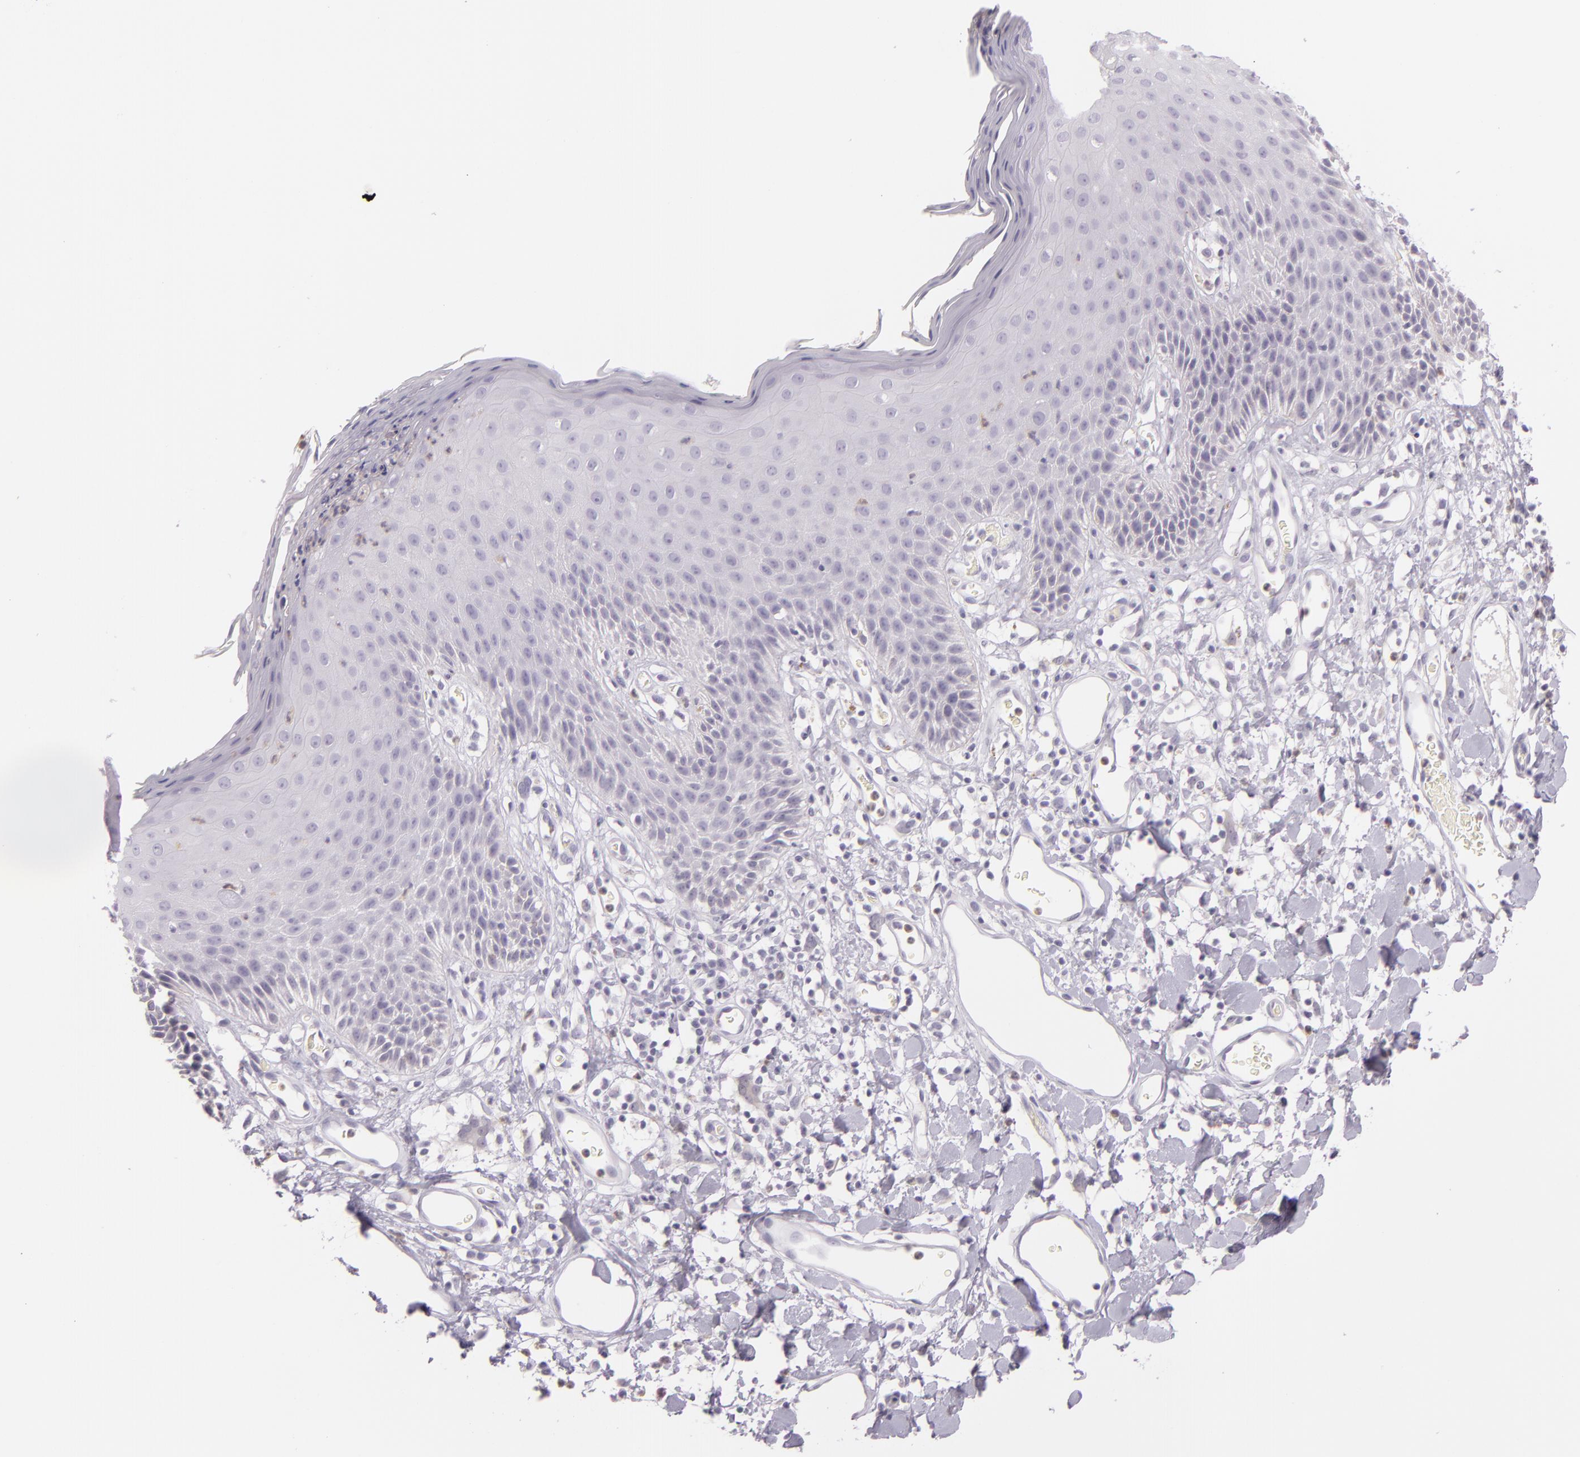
{"staining": {"intensity": "negative", "quantity": "none", "location": "none"}, "tissue": "skin", "cell_type": "Epidermal cells", "image_type": "normal", "snomed": [{"axis": "morphology", "description": "Normal tissue, NOS"}, {"axis": "topography", "description": "Vulva"}, {"axis": "topography", "description": "Peripheral nerve tissue"}], "caption": "This is a image of immunohistochemistry staining of normal skin, which shows no expression in epidermal cells.", "gene": "CBS", "patient": {"sex": "female", "age": 68}}